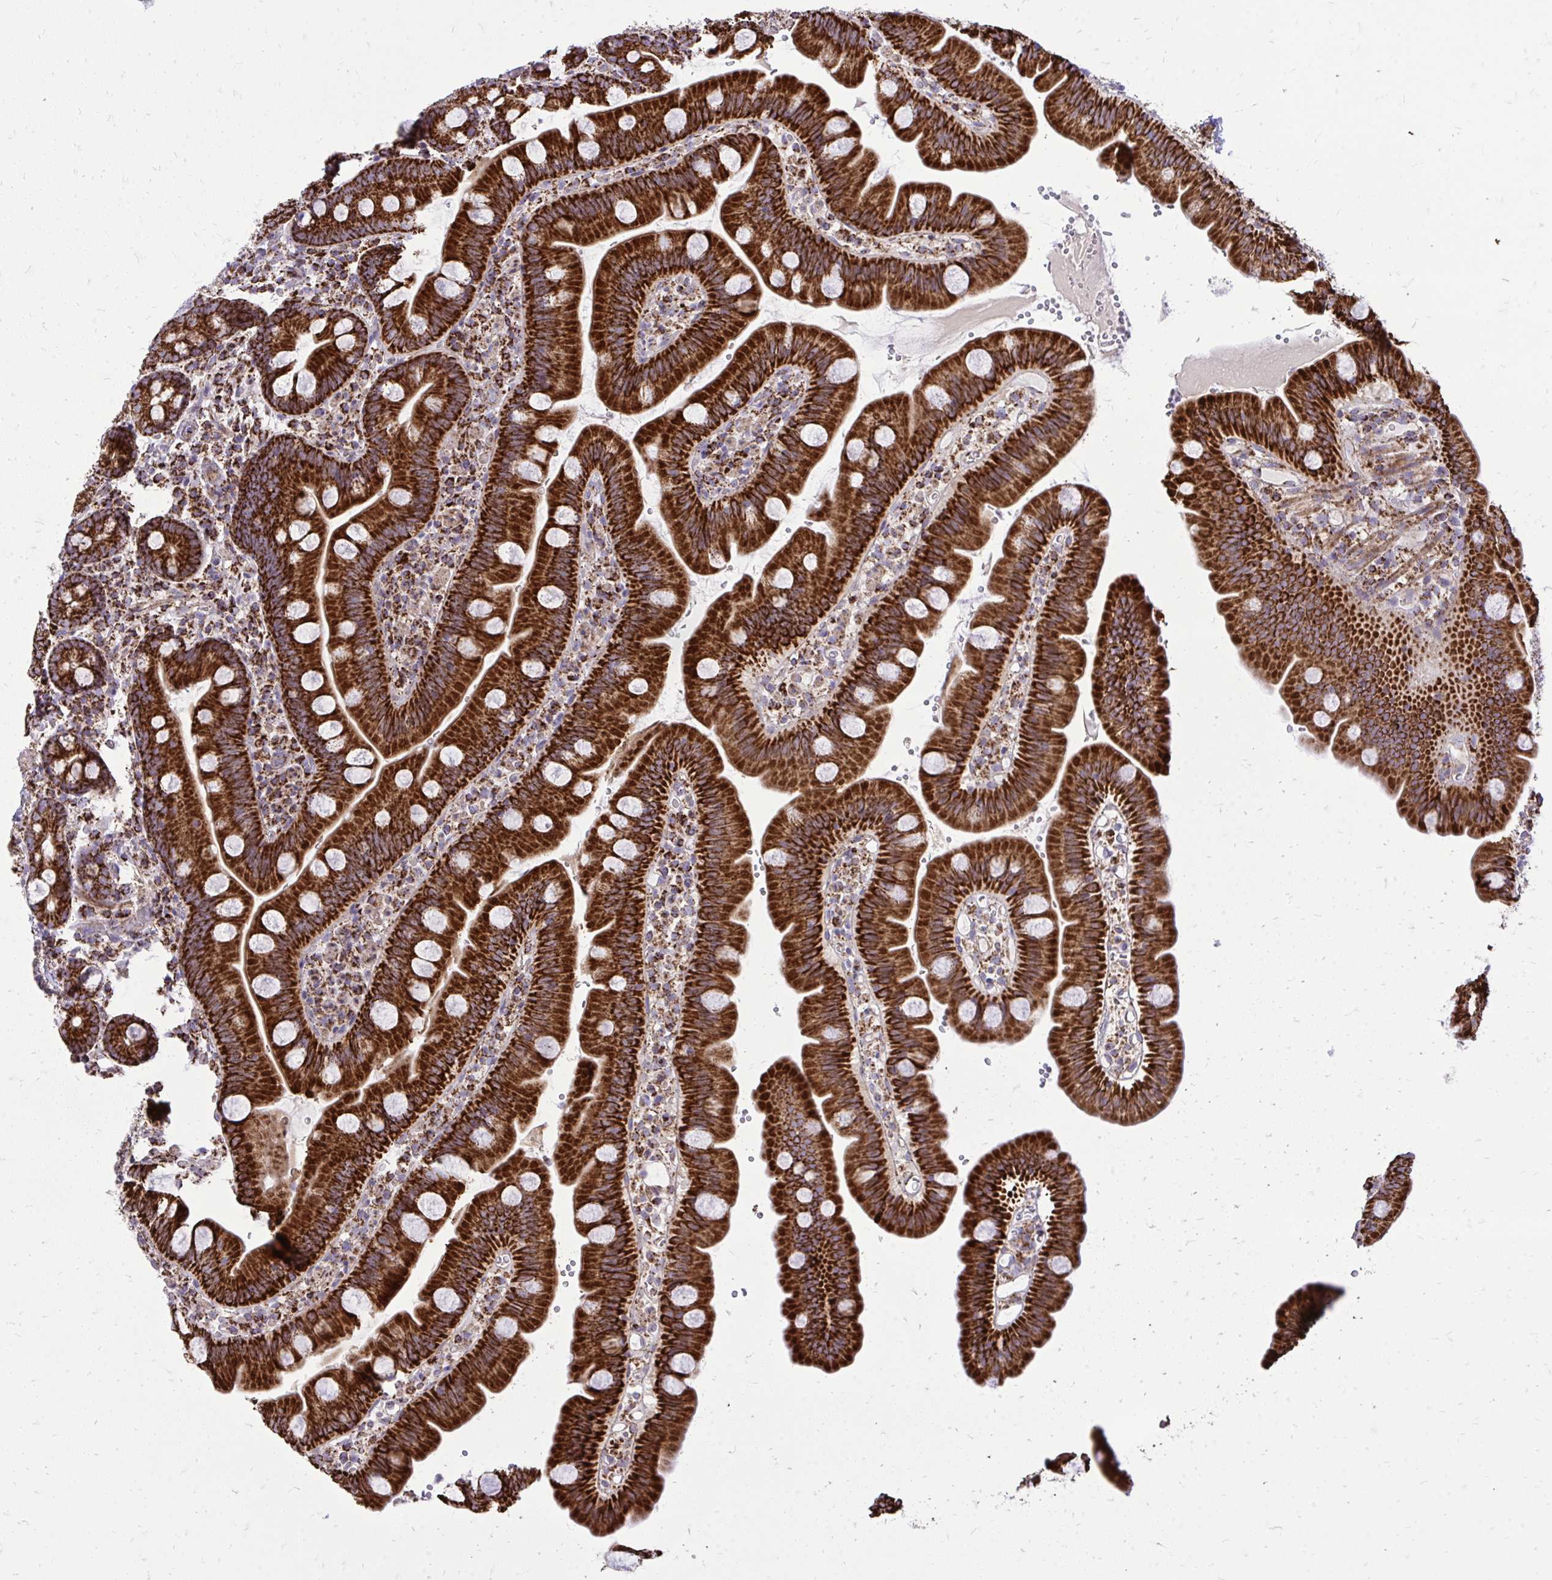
{"staining": {"intensity": "strong", "quantity": ">75%", "location": "cytoplasmic/membranous"}, "tissue": "small intestine", "cell_type": "Glandular cells", "image_type": "normal", "snomed": [{"axis": "morphology", "description": "Normal tissue, NOS"}, {"axis": "topography", "description": "Small intestine"}], "caption": "Protein expression analysis of benign human small intestine reveals strong cytoplasmic/membranous positivity in approximately >75% of glandular cells.", "gene": "SPTBN2", "patient": {"sex": "female", "age": 68}}